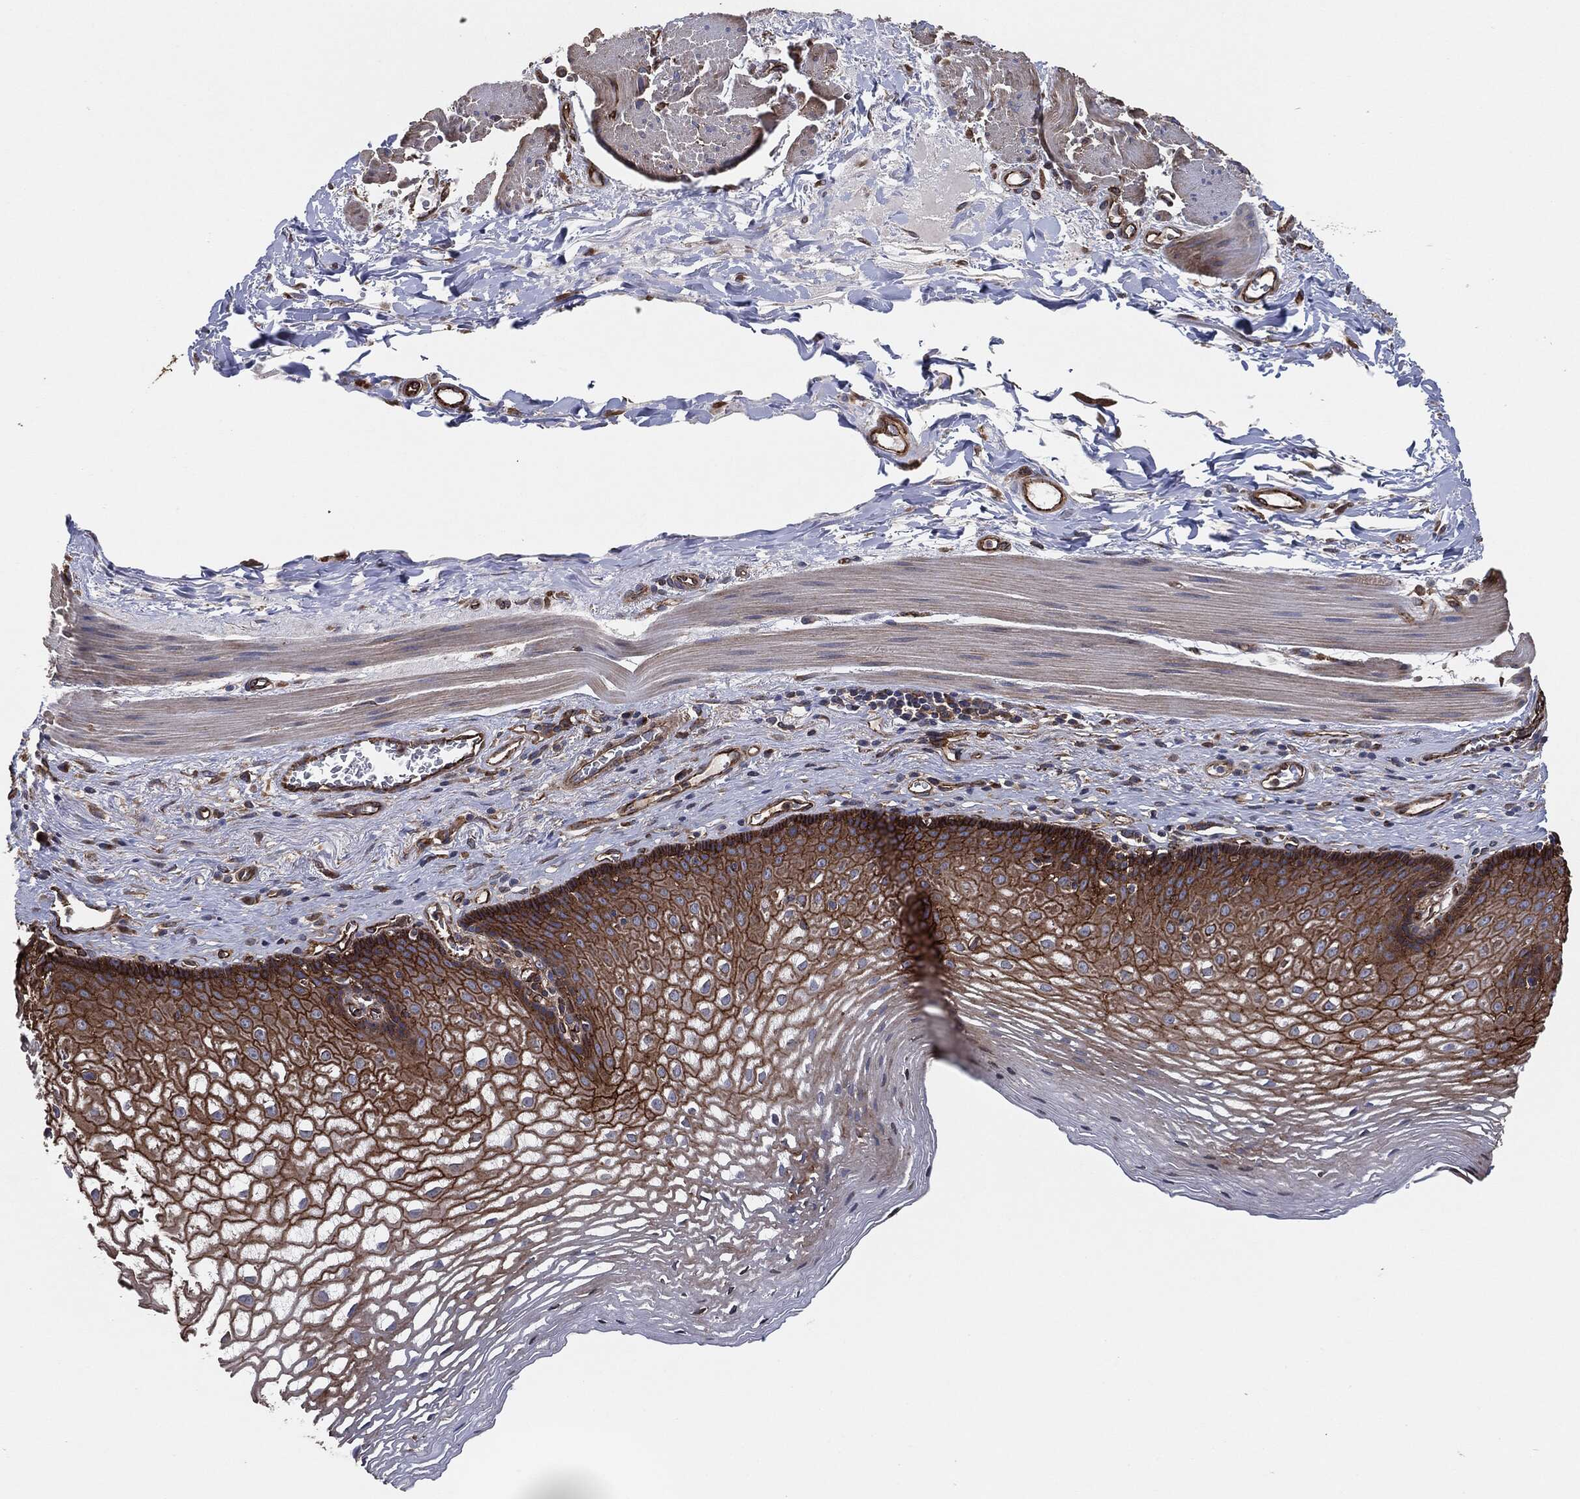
{"staining": {"intensity": "strong", "quantity": "25%-75%", "location": "cytoplasmic/membranous"}, "tissue": "esophagus", "cell_type": "Squamous epithelial cells", "image_type": "normal", "snomed": [{"axis": "morphology", "description": "Normal tissue, NOS"}, {"axis": "topography", "description": "Esophagus"}], "caption": "Immunohistochemical staining of normal esophagus exhibits 25%-75% levels of strong cytoplasmic/membranous protein staining in about 25%-75% of squamous epithelial cells.", "gene": "CTNNA1", "patient": {"sex": "male", "age": 76}}